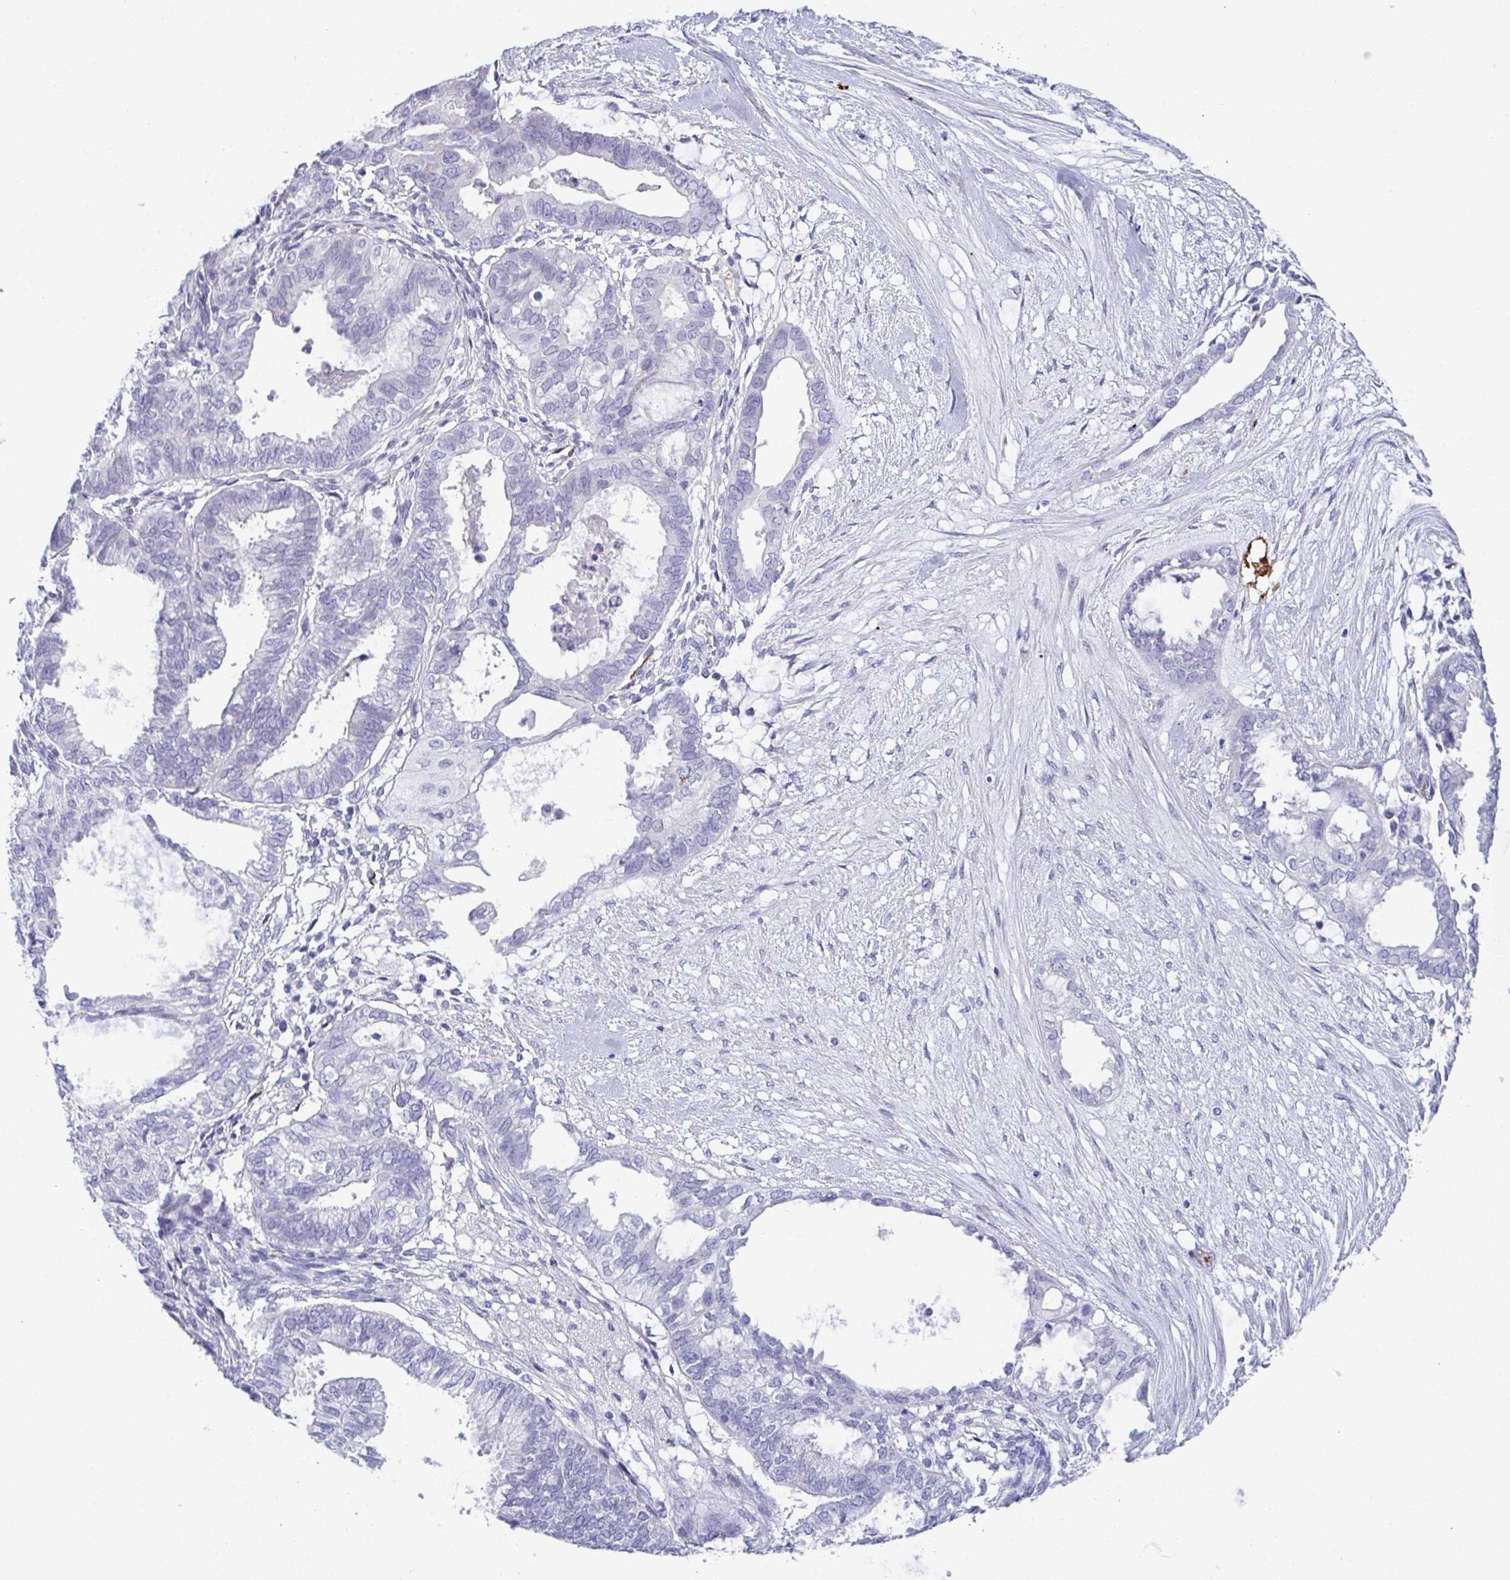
{"staining": {"intensity": "negative", "quantity": "none", "location": "none"}, "tissue": "ovarian cancer", "cell_type": "Tumor cells", "image_type": "cancer", "snomed": [{"axis": "morphology", "description": "Carcinoma, endometroid"}, {"axis": "topography", "description": "Ovary"}], "caption": "An immunohistochemistry histopathology image of ovarian cancer is shown. There is no staining in tumor cells of ovarian cancer.", "gene": "KMT2E", "patient": {"sex": "female", "age": 64}}